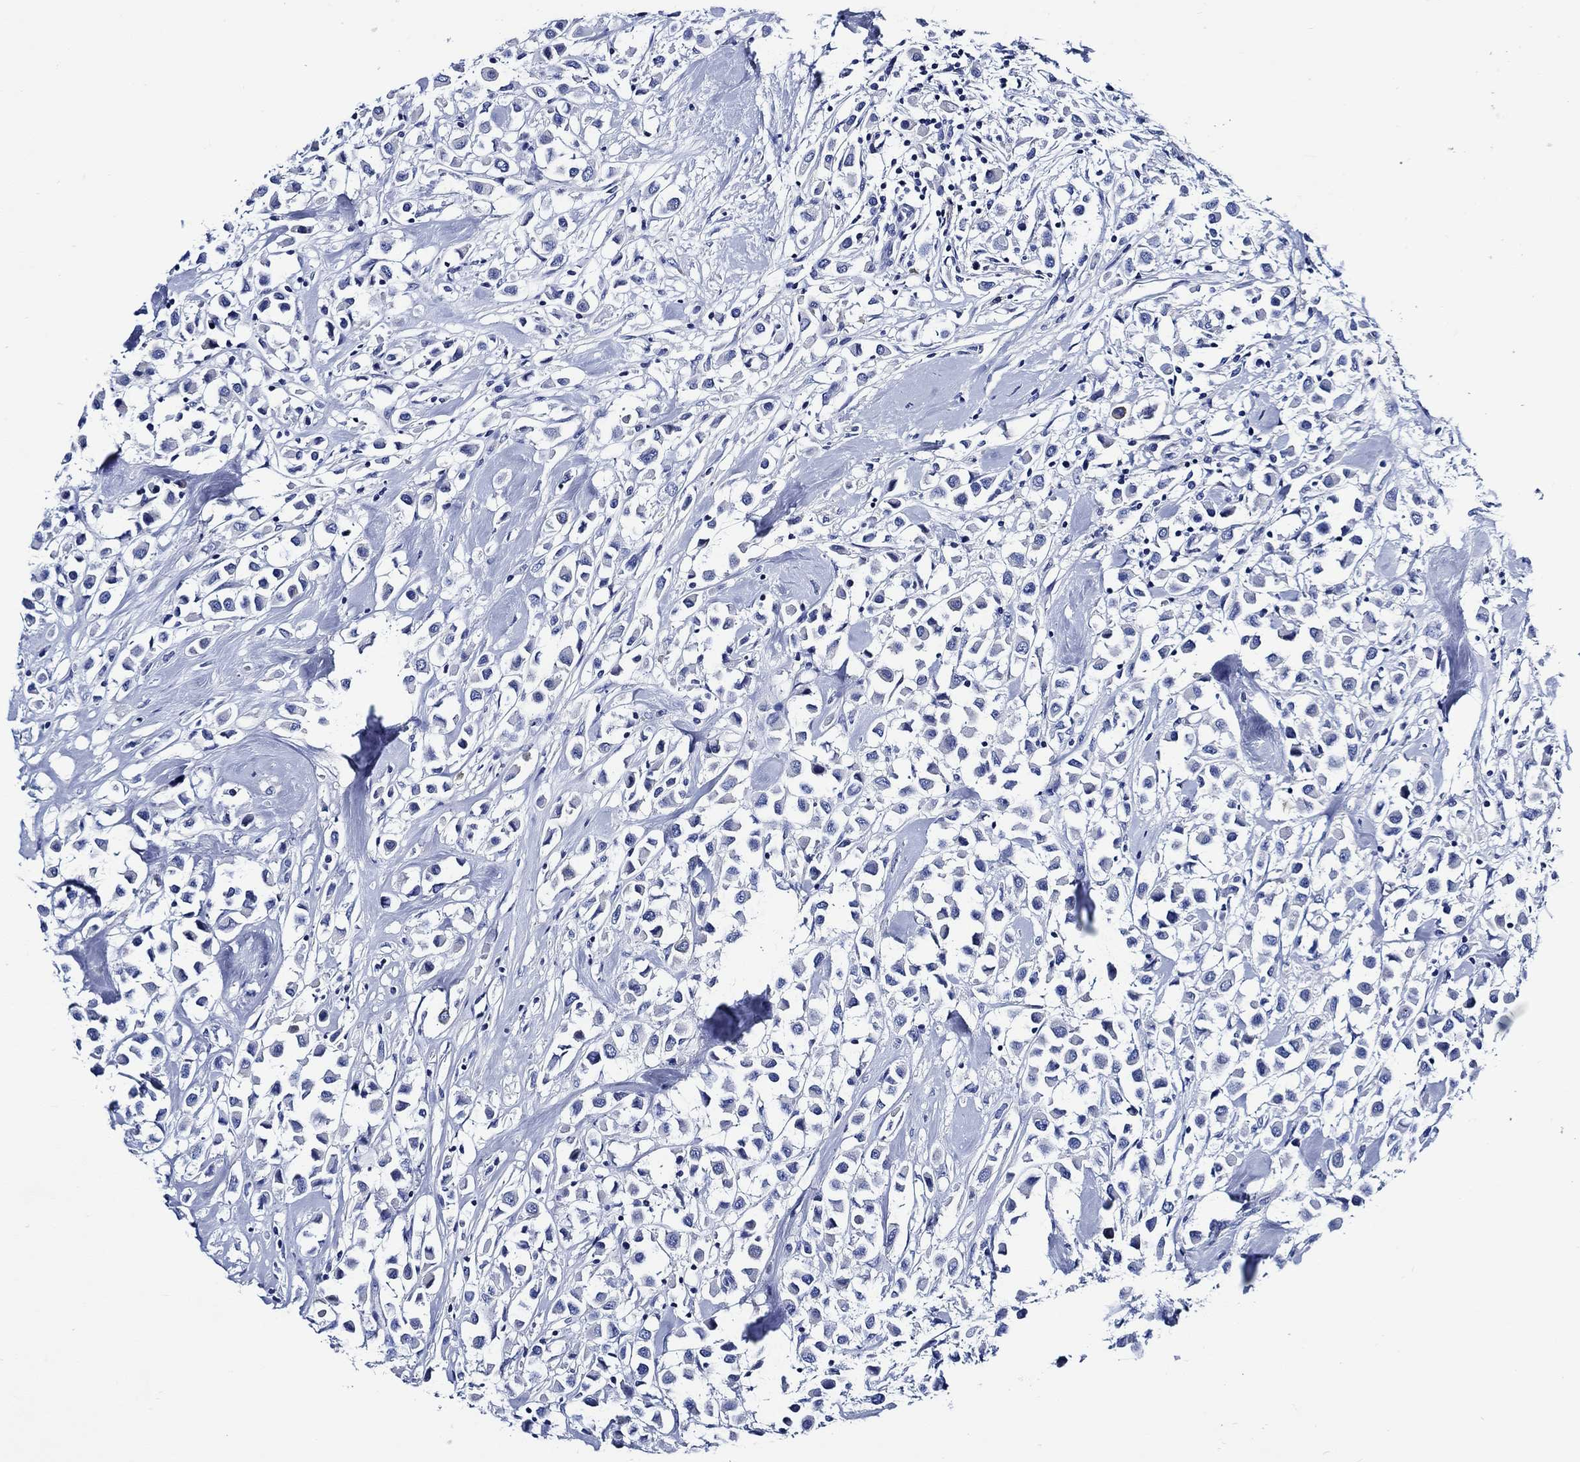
{"staining": {"intensity": "negative", "quantity": "none", "location": "none"}, "tissue": "breast cancer", "cell_type": "Tumor cells", "image_type": "cancer", "snomed": [{"axis": "morphology", "description": "Duct carcinoma"}, {"axis": "topography", "description": "Breast"}], "caption": "DAB (3,3'-diaminobenzidine) immunohistochemical staining of breast infiltrating ductal carcinoma exhibits no significant positivity in tumor cells.", "gene": "WDR62", "patient": {"sex": "female", "age": 61}}